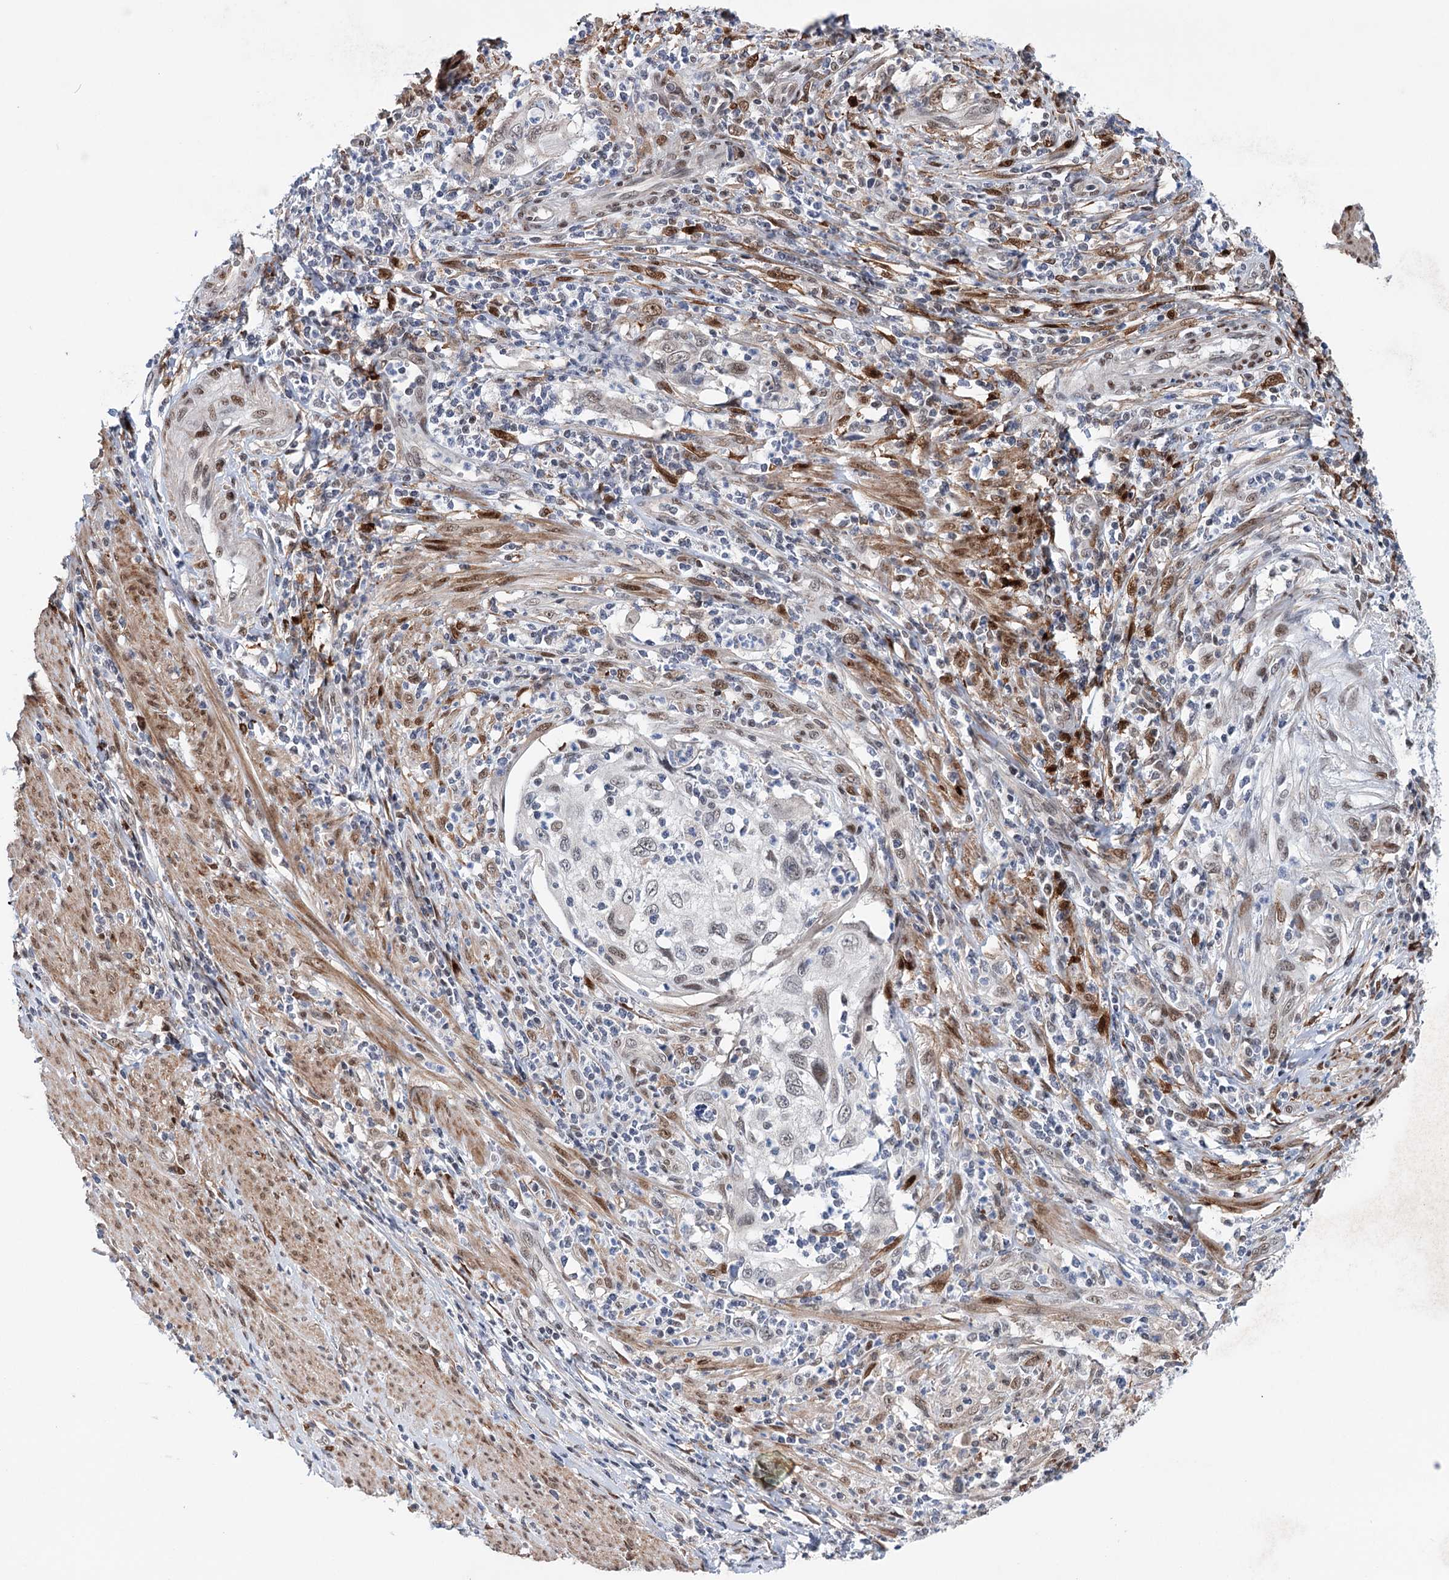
{"staining": {"intensity": "weak", "quantity": "<25%", "location": "nuclear"}, "tissue": "cervical cancer", "cell_type": "Tumor cells", "image_type": "cancer", "snomed": [{"axis": "morphology", "description": "Squamous cell carcinoma, NOS"}, {"axis": "topography", "description": "Cervix"}], "caption": "Cervical cancer (squamous cell carcinoma) was stained to show a protein in brown. There is no significant positivity in tumor cells.", "gene": "FAM53A", "patient": {"sex": "female", "age": 70}}